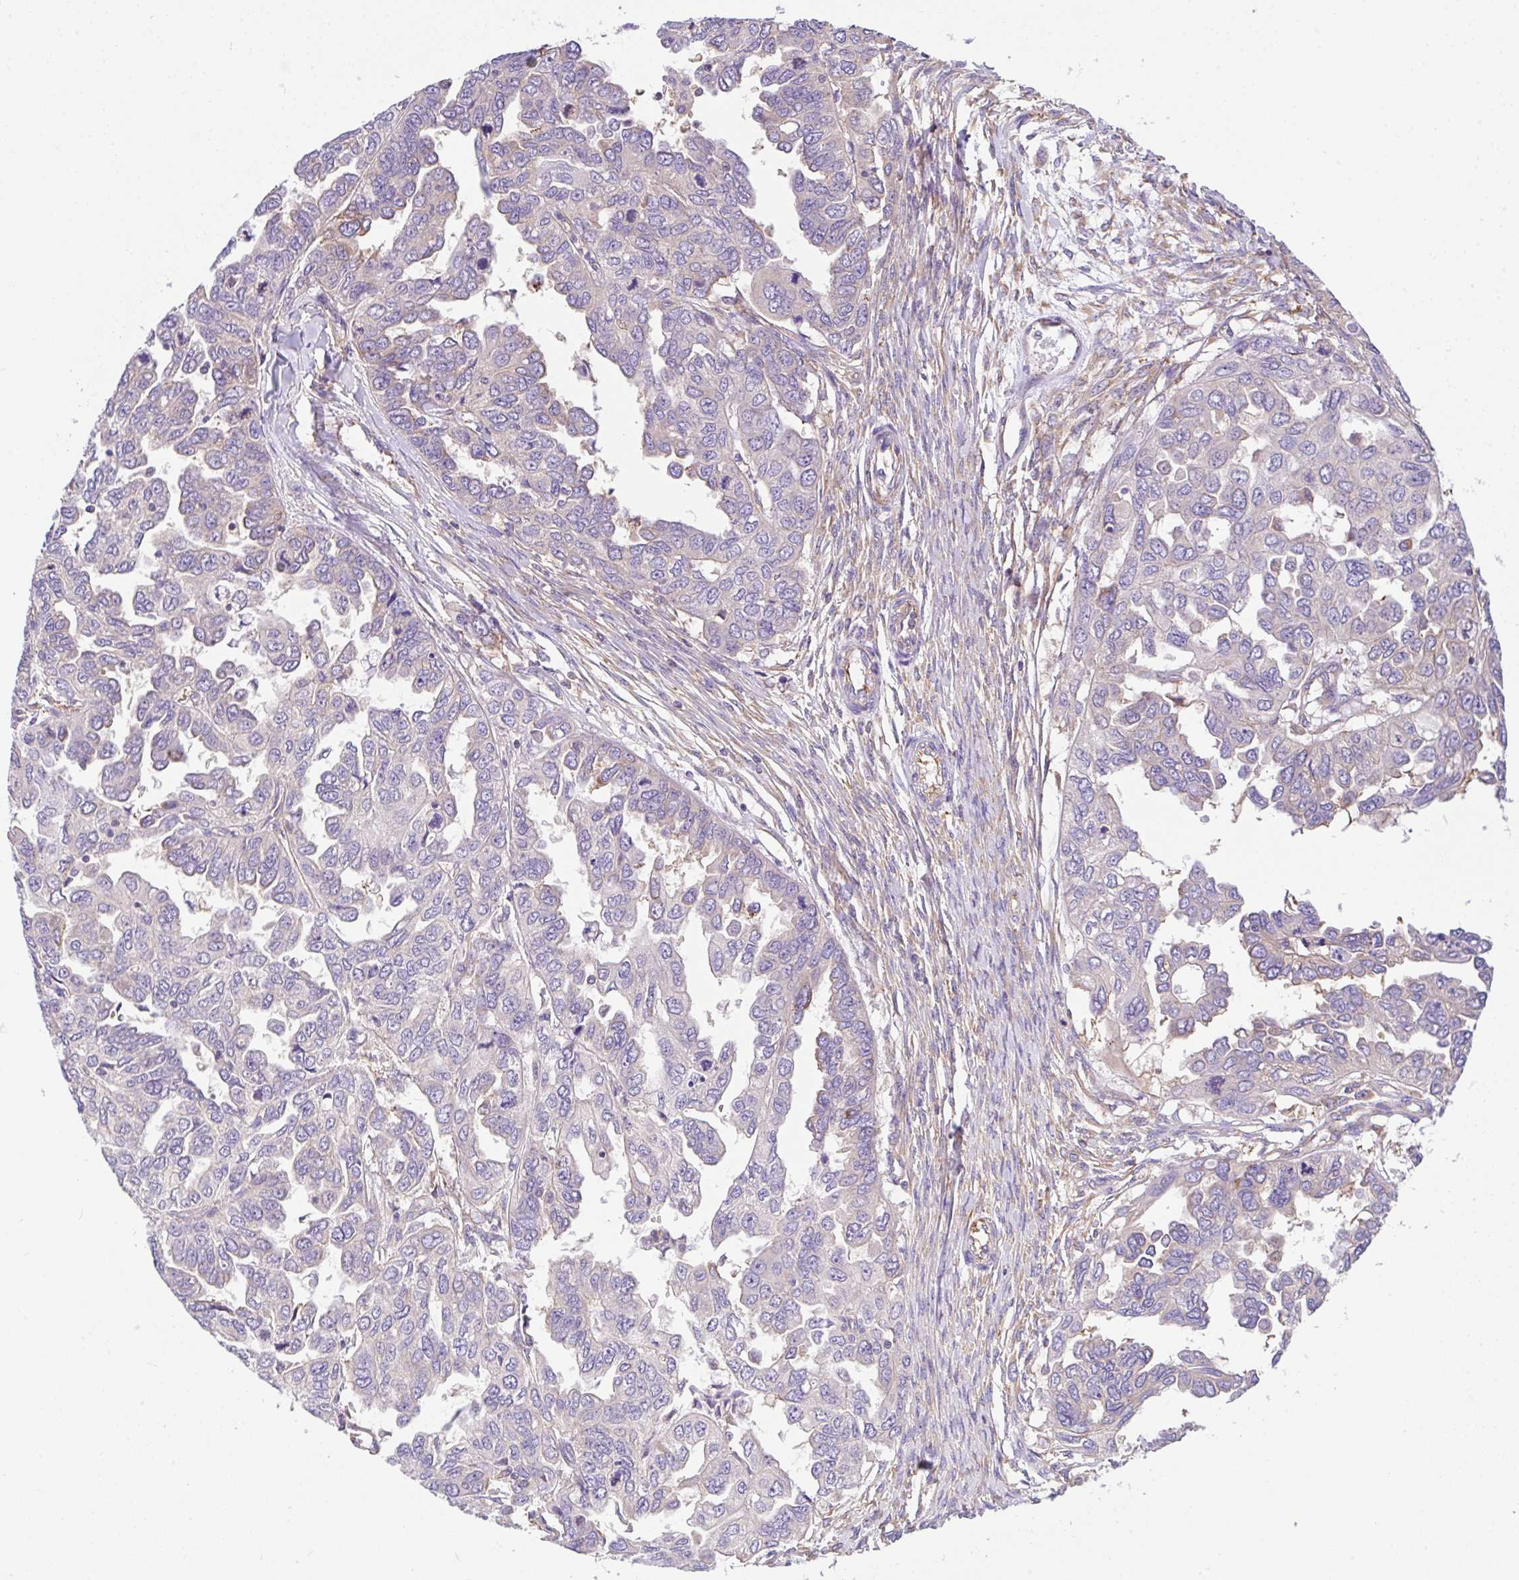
{"staining": {"intensity": "negative", "quantity": "none", "location": "none"}, "tissue": "ovarian cancer", "cell_type": "Tumor cells", "image_type": "cancer", "snomed": [{"axis": "morphology", "description": "Cystadenocarcinoma, serous, NOS"}, {"axis": "topography", "description": "Ovary"}], "caption": "Tumor cells are negative for protein expression in human serous cystadenocarcinoma (ovarian).", "gene": "GFPT2", "patient": {"sex": "female", "age": 53}}